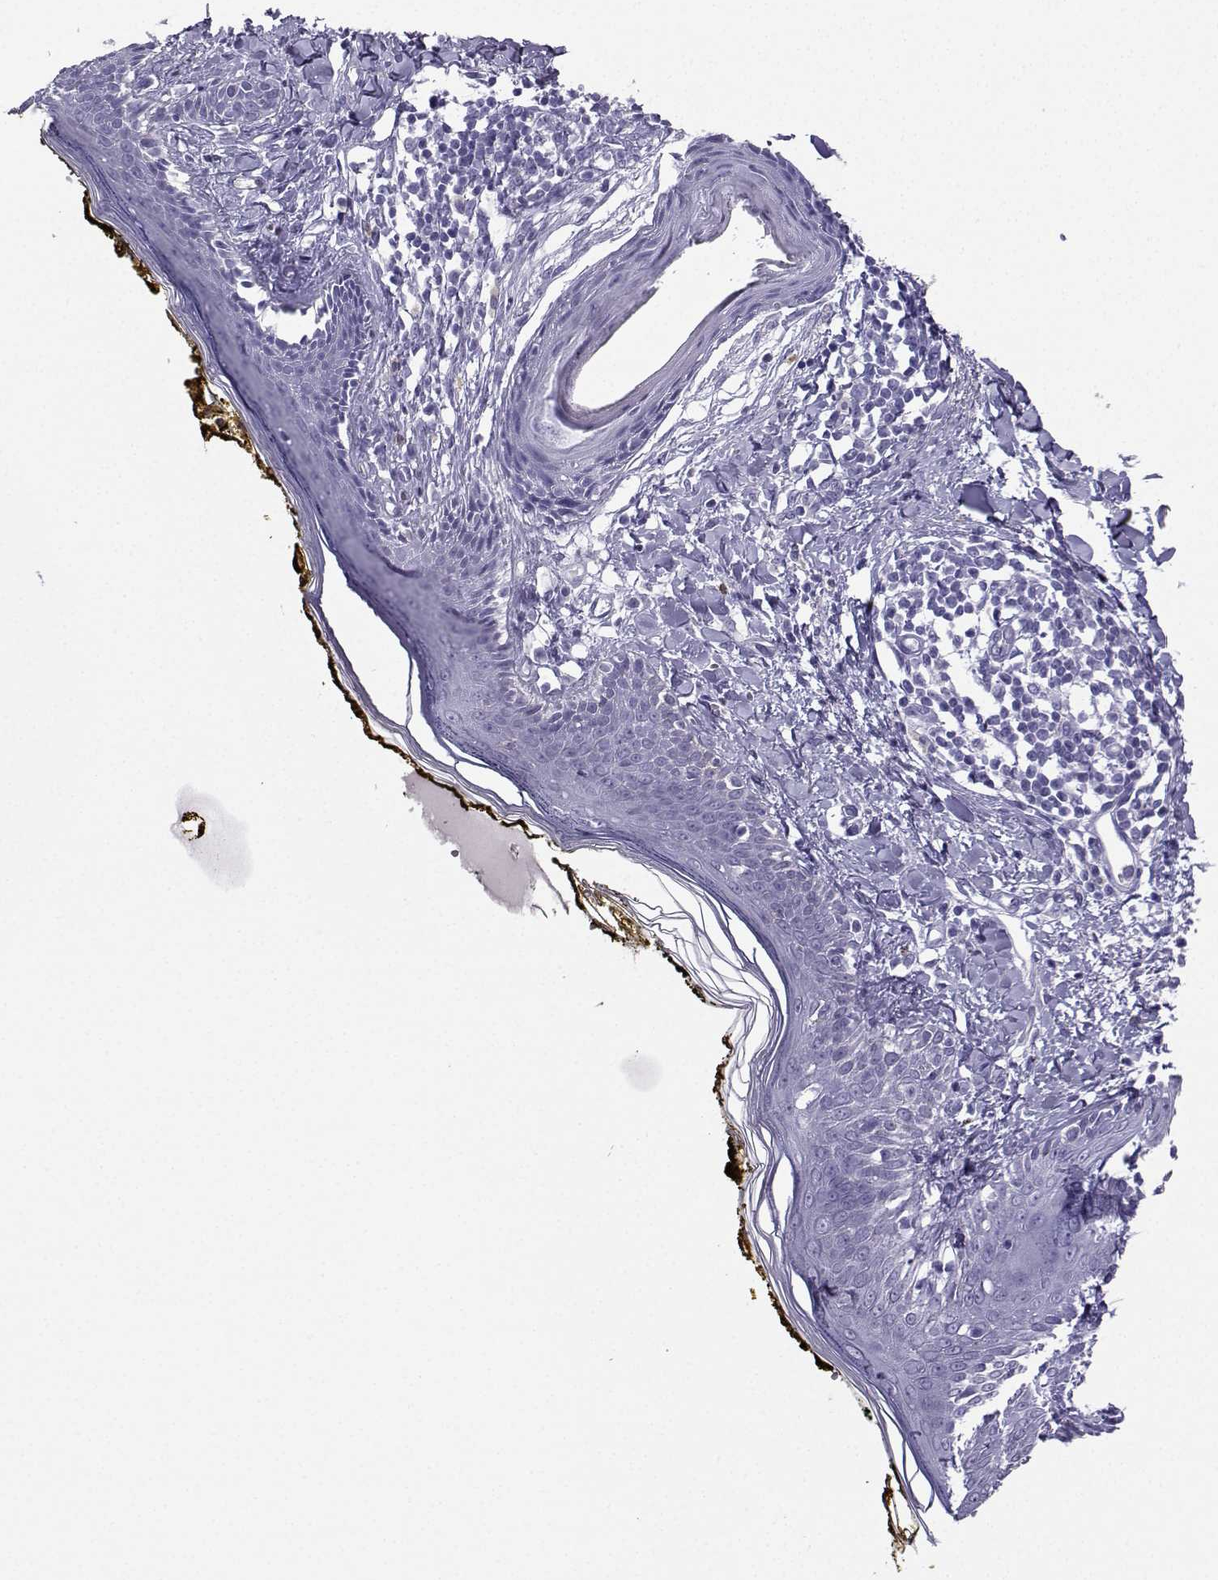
{"staining": {"intensity": "negative", "quantity": "none", "location": "none"}, "tissue": "skin", "cell_type": "Fibroblasts", "image_type": "normal", "snomed": [{"axis": "morphology", "description": "Normal tissue, NOS"}, {"axis": "topography", "description": "Skin"}], "caption": "Image shows no protein staining in fibroblasts of benign skin.", "gene": "SLC18A2", "patient": {"sex": "male", "age": 76}}